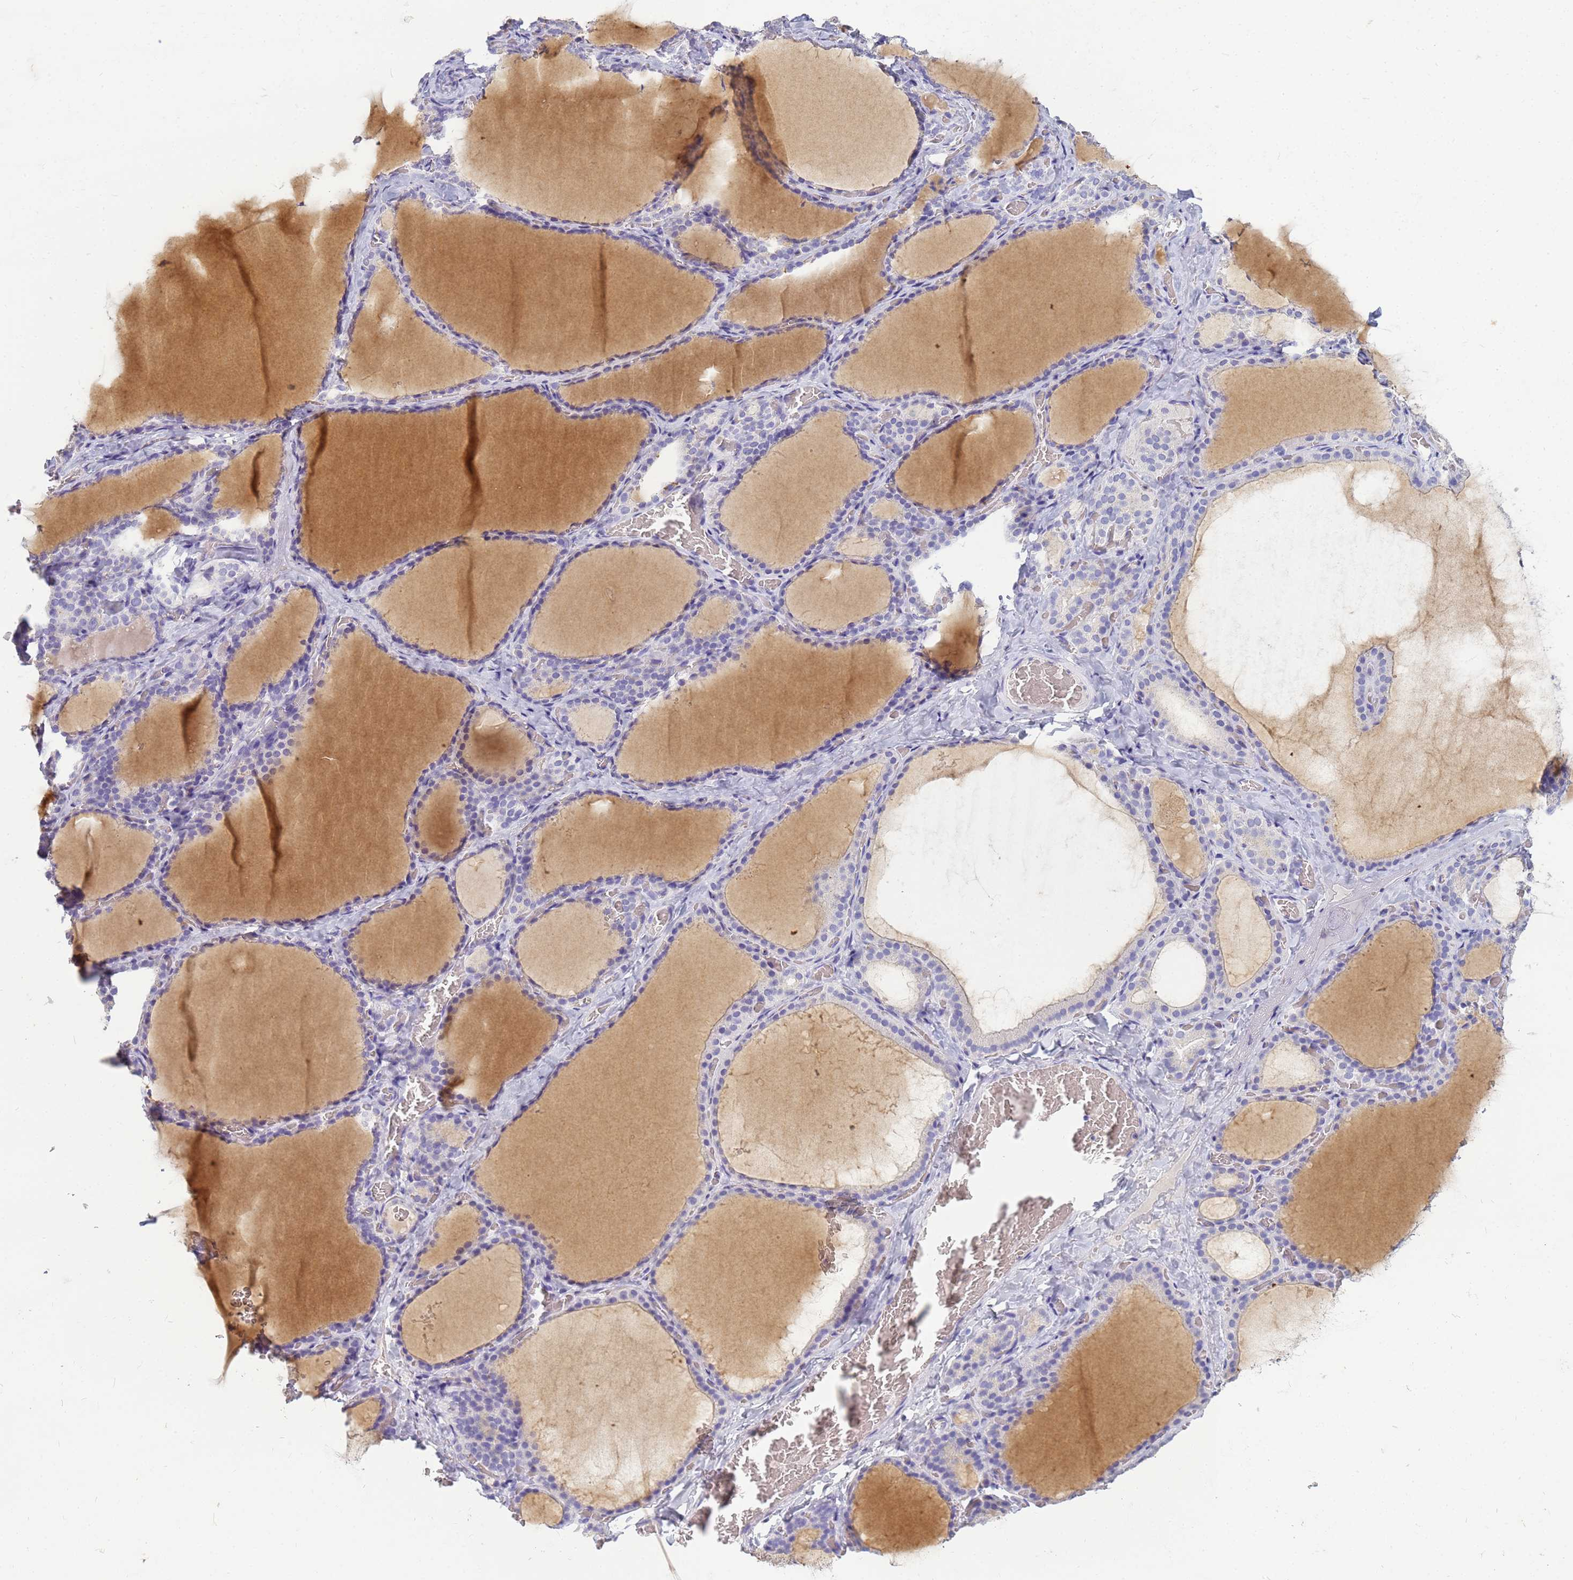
{"staining": {"intensity": "negative", "quantity": "none", "location": "none"}, "tissue": "thyroid gland", "cell_type": "Glandular cells", "image_type": "normal", "snomed": [{"axis": "morphology", "description": "Normal tissue, NOS"}, {"axis": "topography", "description": "Thyroid gland"}], "caption": "This is a image of IHC staining of unremarkable thyroid gland, which shows no positivity in glandular cells. (DAB (3,3'-diaminobenzidine) immunohistochemistry with hematoxylin counter stain).", "gene": "B3GNT8", "patient": {"sex": "female", "age": 39}}